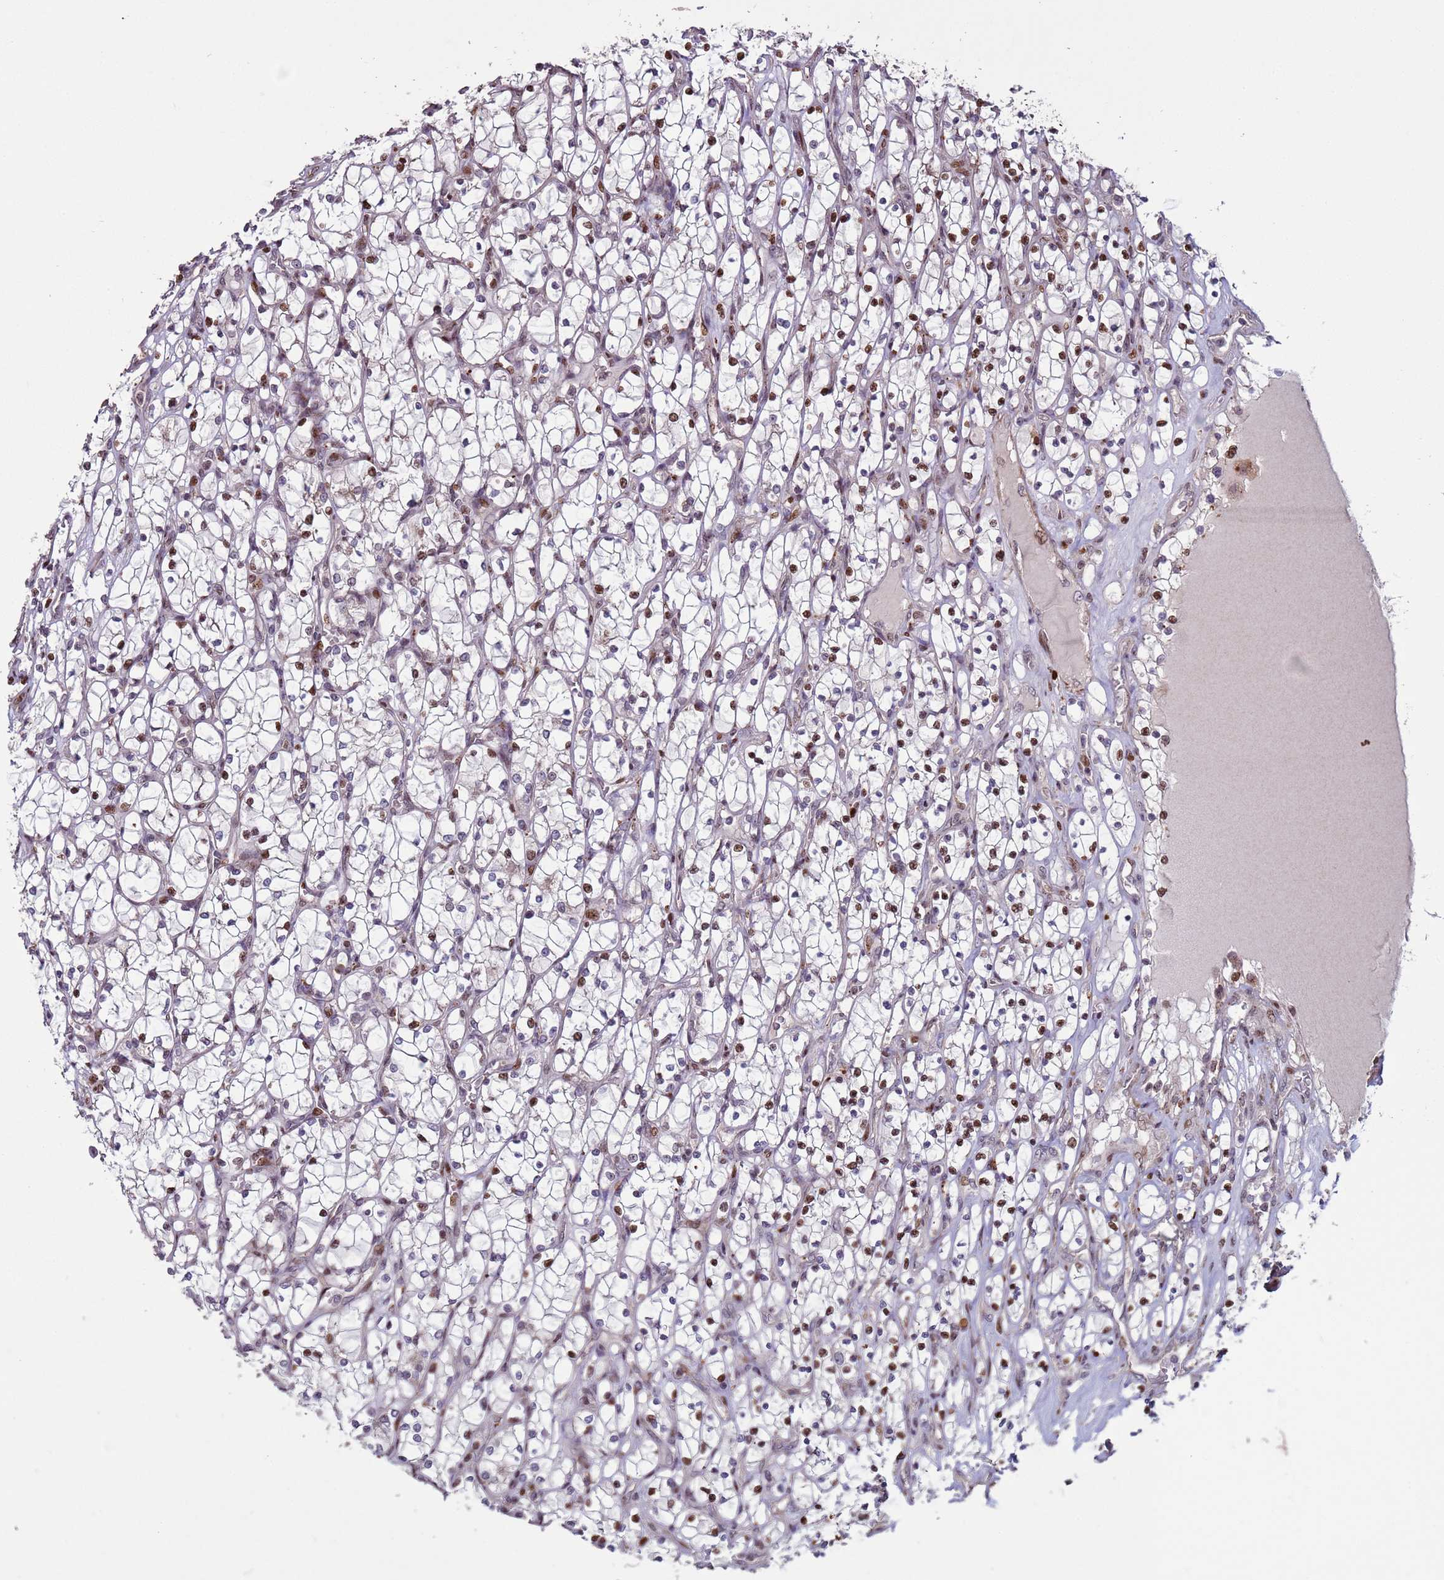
{"staining": {"intensity": "moderate", "quantity": "25%-75%", "location": "nuclear"}, "tissue": "renal cancer", "cell_type": "Tumor cells", "image_type": "cancer", "snomed": [{"axis": "morphology", "description": "Adenocarcinoma, NOS"}, {"axis": "topography", "description": "Kidney"}], "caption": "The image demonstrates staining of renal adenocarcinoma, revealing moderate nuclear protein positivity (brown color) within tumor cells. (DAB IHC, brown staining for protein, blue staining for nuclei).", "gene": "HGH1", "patient": {"sex": "female", "age": 69}}